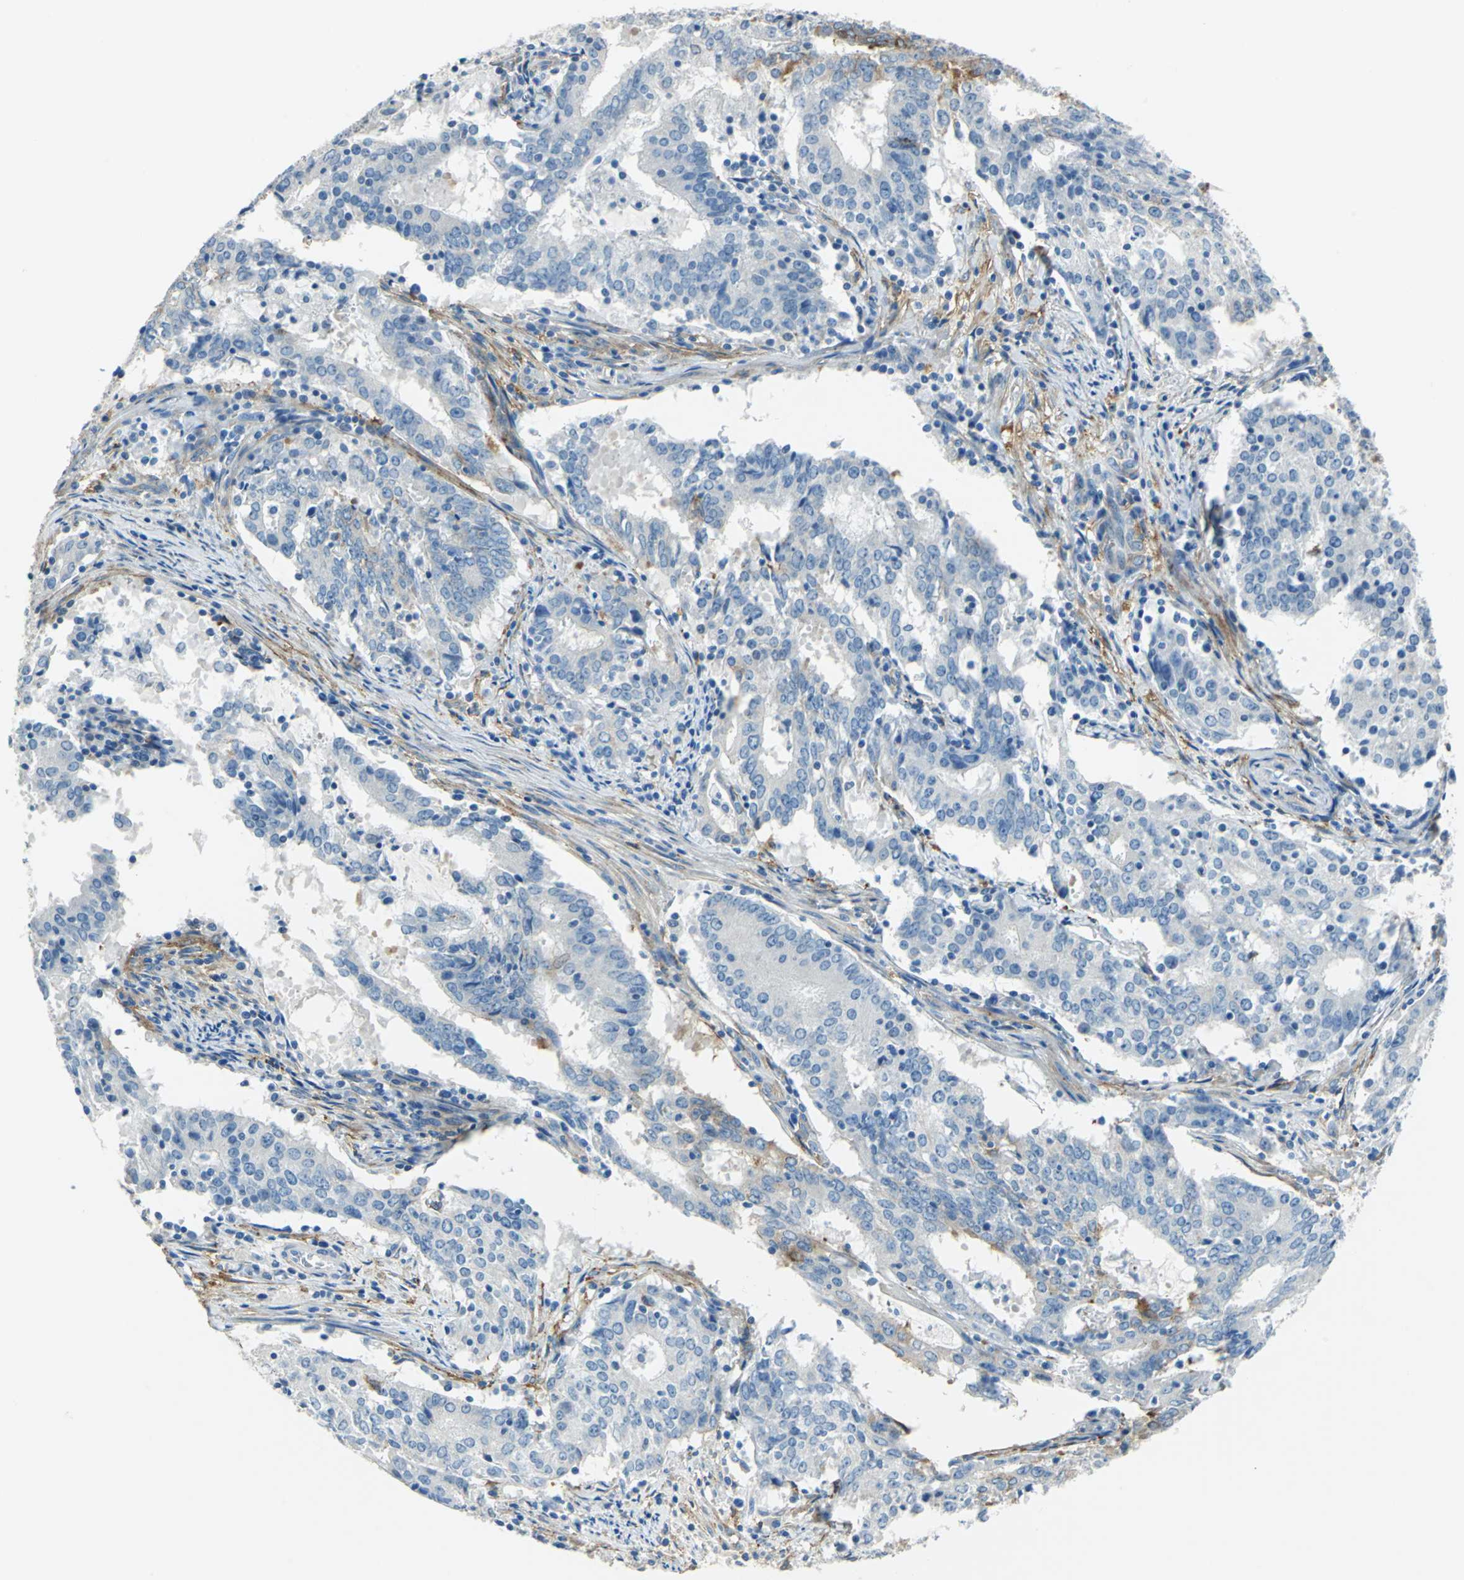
{"staining": {"intensity": "negative", "quantity": "none", "location": "none"}, "tissue": "cervical cancer", "cell_type": "Tumor cells", "image_type": "cancer", "snomed": [{"axis": "morphology", "description": "Adenocarcinoma, NOS"}, {"axis": "topography", "description": "Cervix"}], "caption": "The histopathology image demonstrates no staining of tumor cells in cervical cancer.", "gene": "AKAP12", "patient": {"sex": "female", "age": 44}}